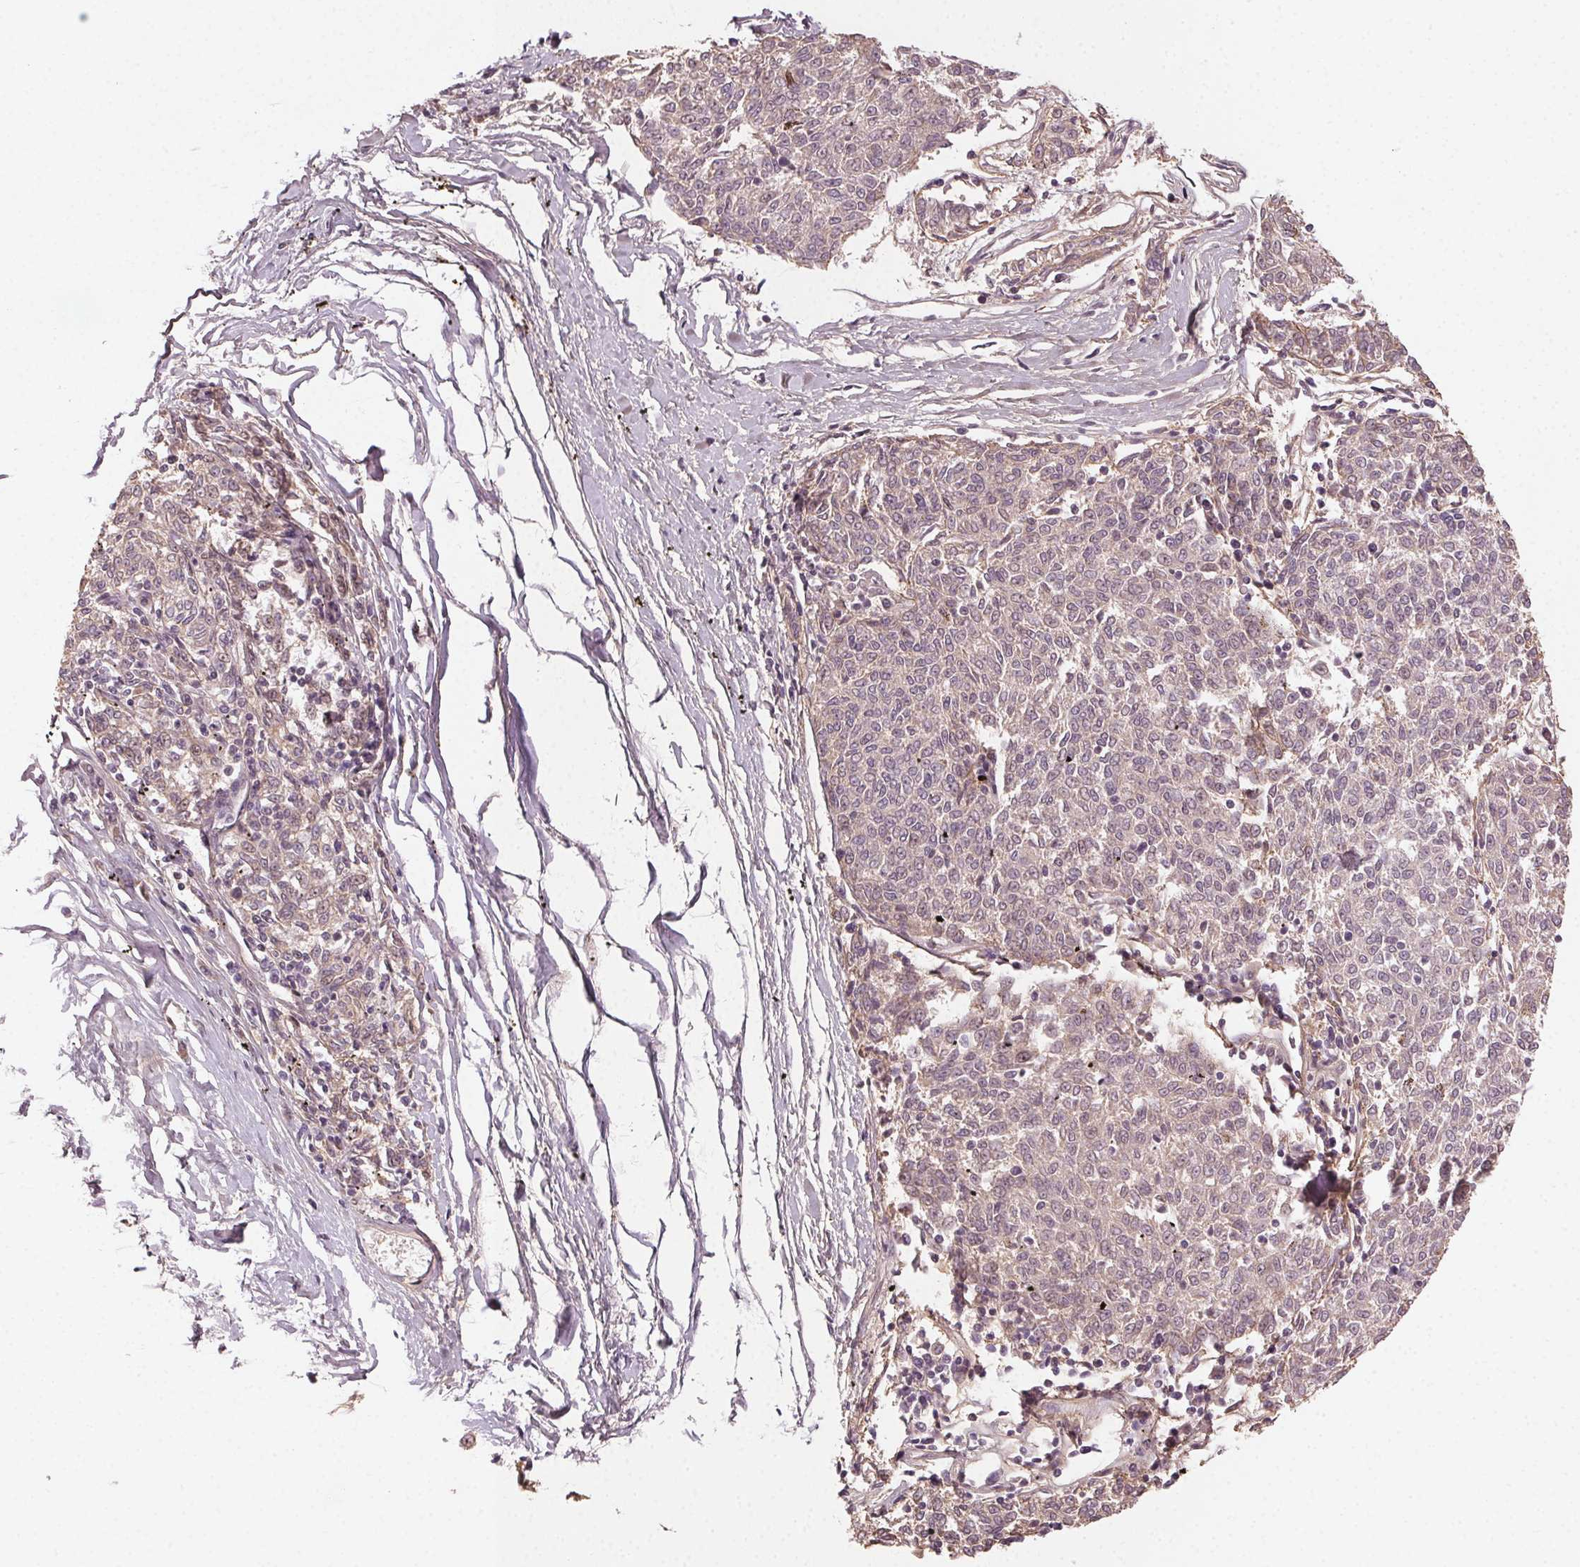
{"staining": {"intensity": "weak", "quantity": "<25%", "location": "cytoplasmic/membranous"}, "tissue": "melanoma", "cell_type": "Tumor cells", "image_type": "cancer", "snomed": [{"axis": "morphology", "description": "Malignant melanoma, NOS"}, {"axis": "topography", "description": "Skin"}], "caption": "A photomicrograph of melanoma stained for a protein shows no brown staining in tumor cells.", "gene": "TUB", "patient": {"sex": "female", "age": 72}}